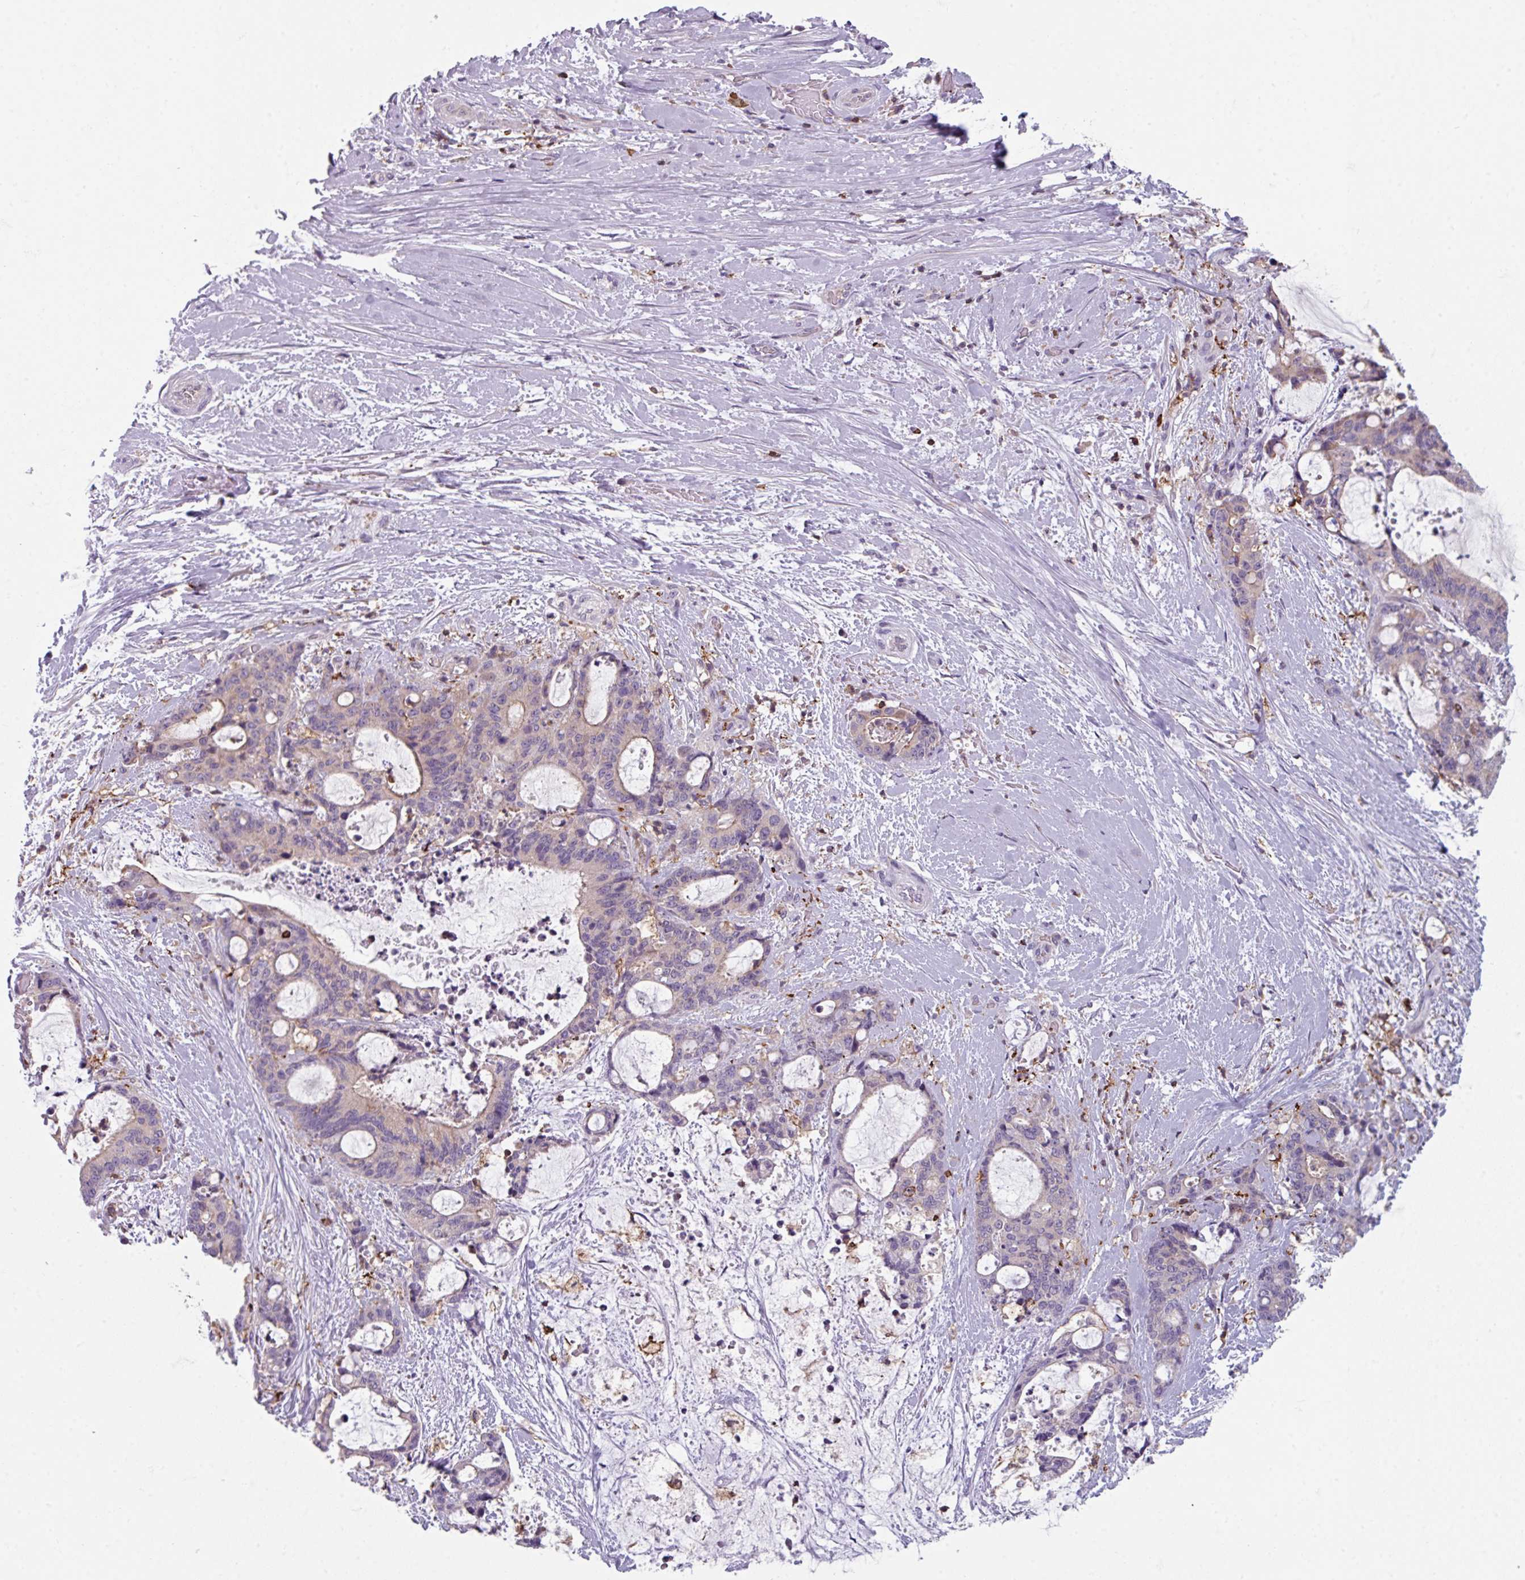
{"staining": {"intensity": "negative", "quantity": "none", "location": "none"}, "tissue": "liver cancer", "cell_type": "Tumor cells", "image_type": "cancer", "snomed": [{"axis": "morphology", "description": "Normal tissue, NOS"}, {"axis": "morphology", "description": "Cholangiocarcinoma"}, {"axis": "topography", "description": "Liver"}, {"axis": "topography", "description": "Peripheral nerve tissue"}], "caption": "The micrograph displays no significant positivity in tumor cells of liver cancer.", "gene": "NEDD9", "patient": {"sex": "female", "age": 73}}